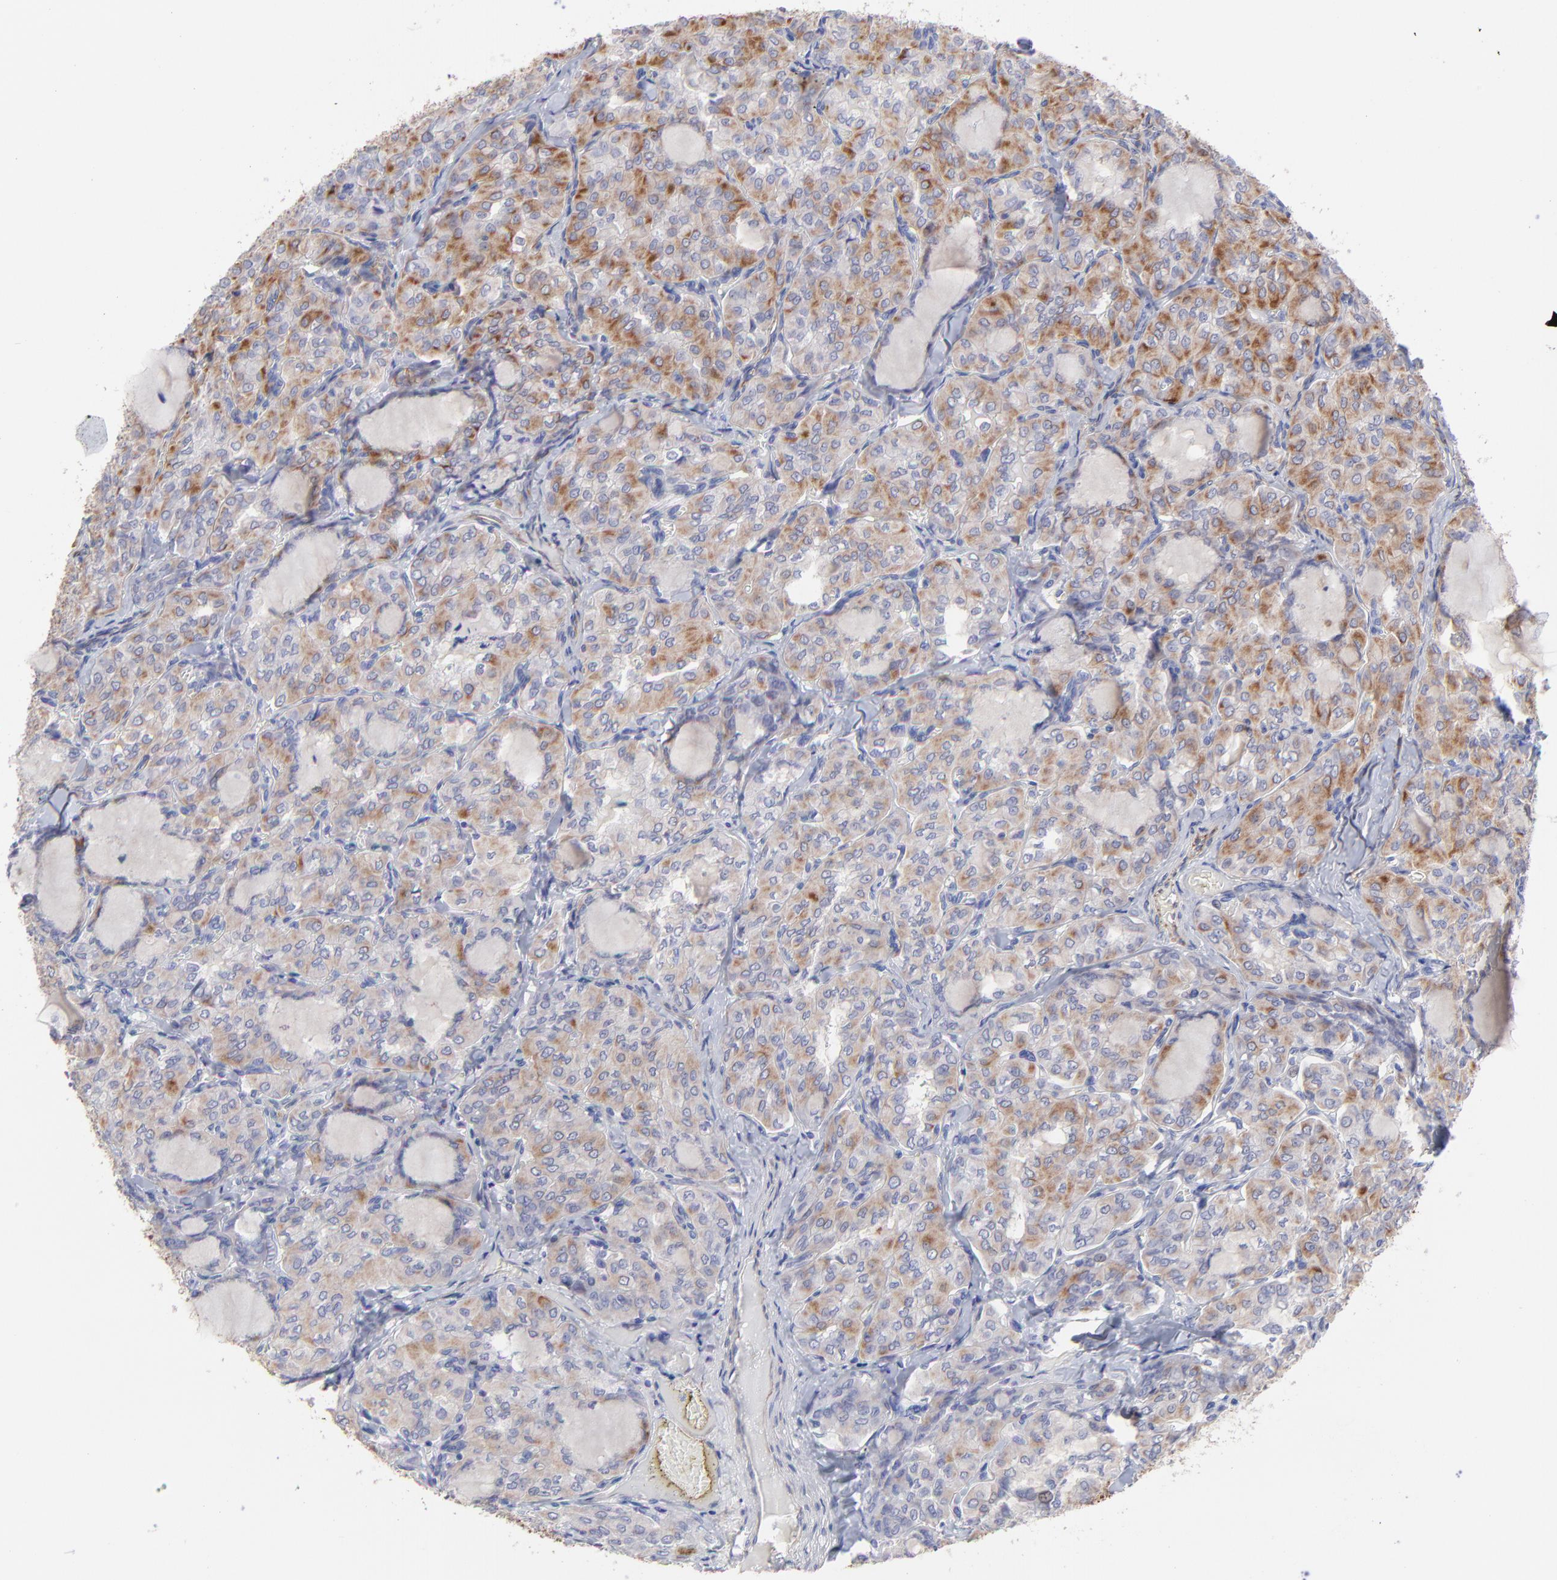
{"staining": {"intensity": "moderate", "quantity": ">75%", "location": "cytoplasmic/membranous"}, "tissue": "thyroid cancer", "cell_type": "Tumor cells", "image_type": "cancer", "snomed": [{"axis": "morphology", "description": "Papillary adenocarcinoma, NOS"}, {"axis": "topography", "description": "Thyroid gland"}], "caption": "IHC (DAB (3,3'-diaminobenzidine)) staining of human thyroid cancer (papillary adenocarcinoma) reveals moderate cytoplasmic/membranous protein positivity in about >75% of tumor cells.", "gene": "COX8C", "patient": {"sex": "male", "age": 20}}